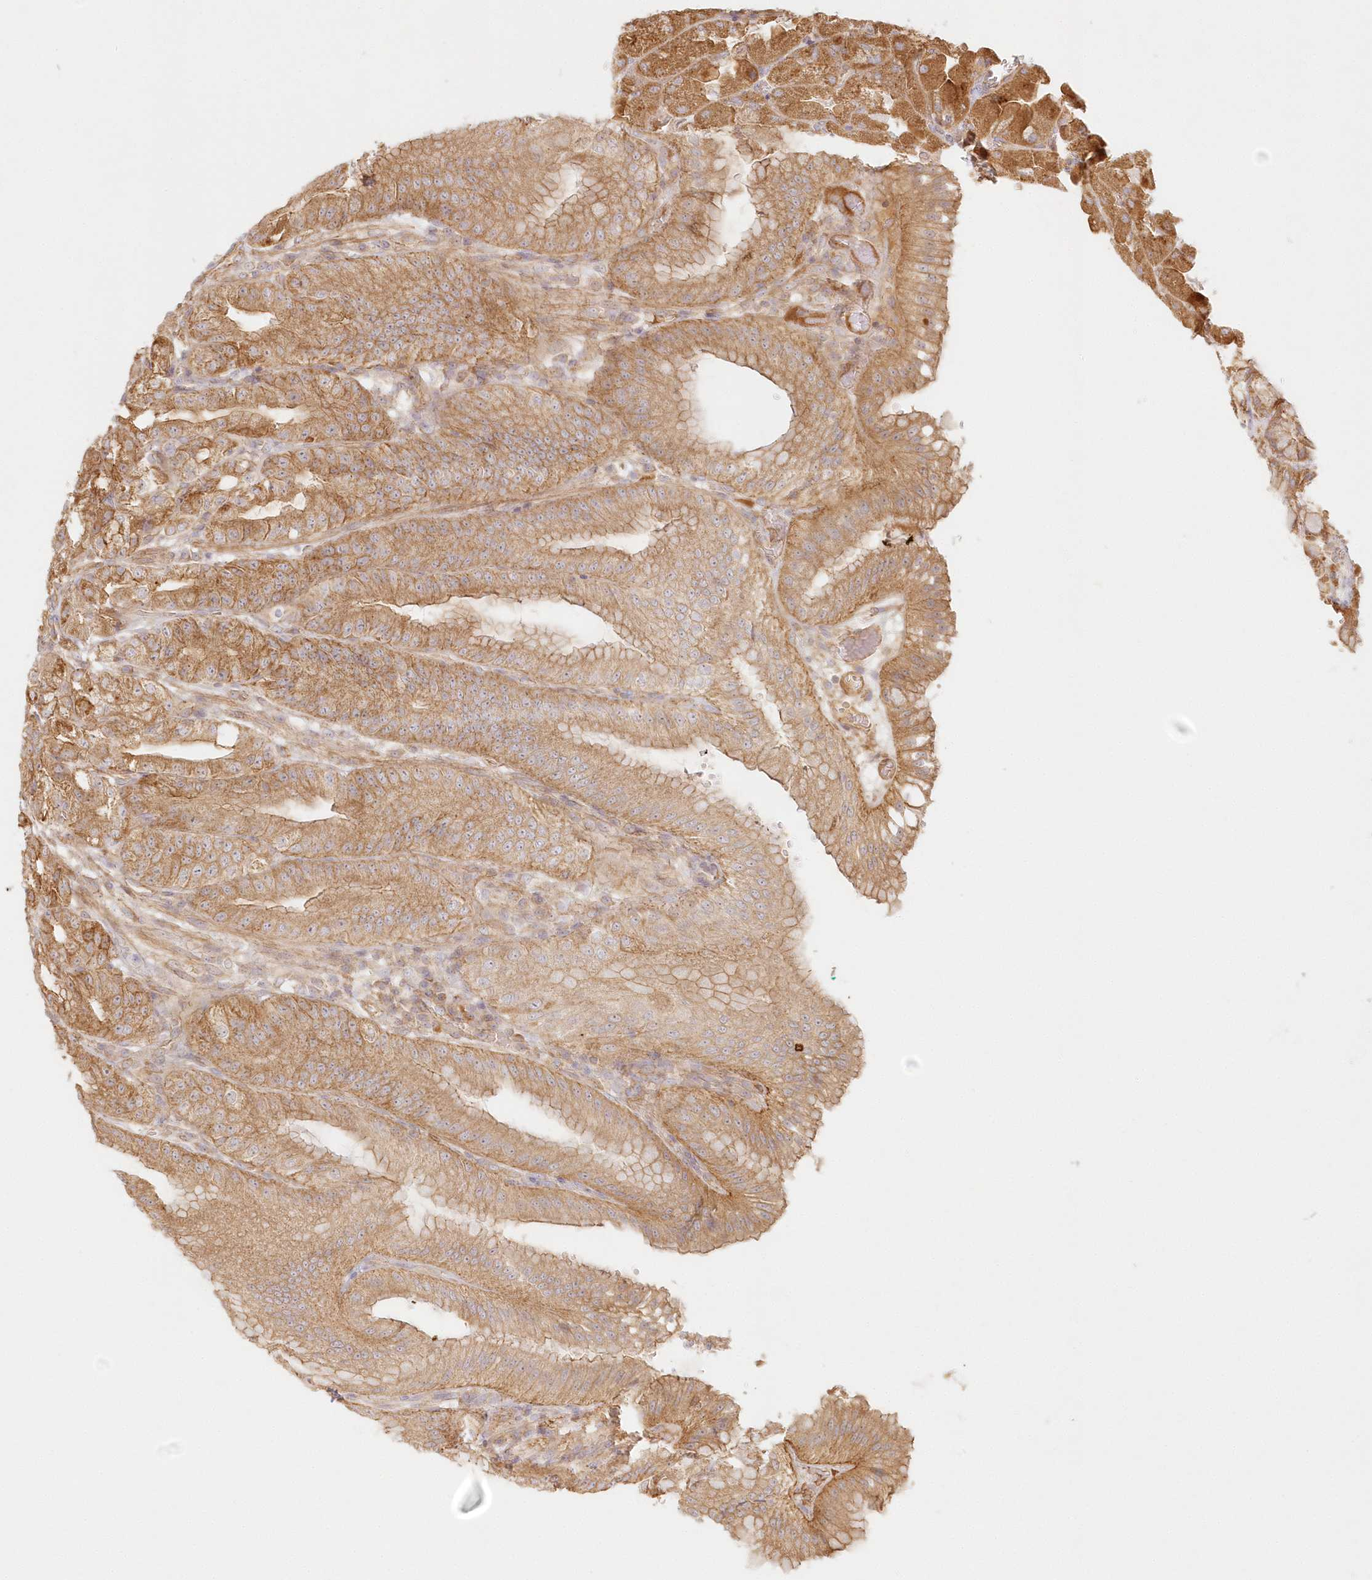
{"staining": {"intensity": "strong", "quantity": "25%-75%", "location": "cytoplasmic/membranous"}, "tissue": "stomach", "cell_type": "Glandular cells", "image_type": "normal", "snomed": [{"axis": "morphology", "description": "Normal tissue, NOS"}, {"axis": "topography", "description": "Stomach, upper"}, {"axis": "topography", "description": "Stomach, lower"}], "caption": "Protein analysis of normal stomach exhibits strong cytoplasmic/membranous expression in about 25%-75% of glandular cells. The staining is performed using DAB brown chromogen to label protein expression. The nuclei are counter-stained blue using hematoxylin.", "gene": "KIAA0232", "patient": {"sex": "male", "age": 71}}